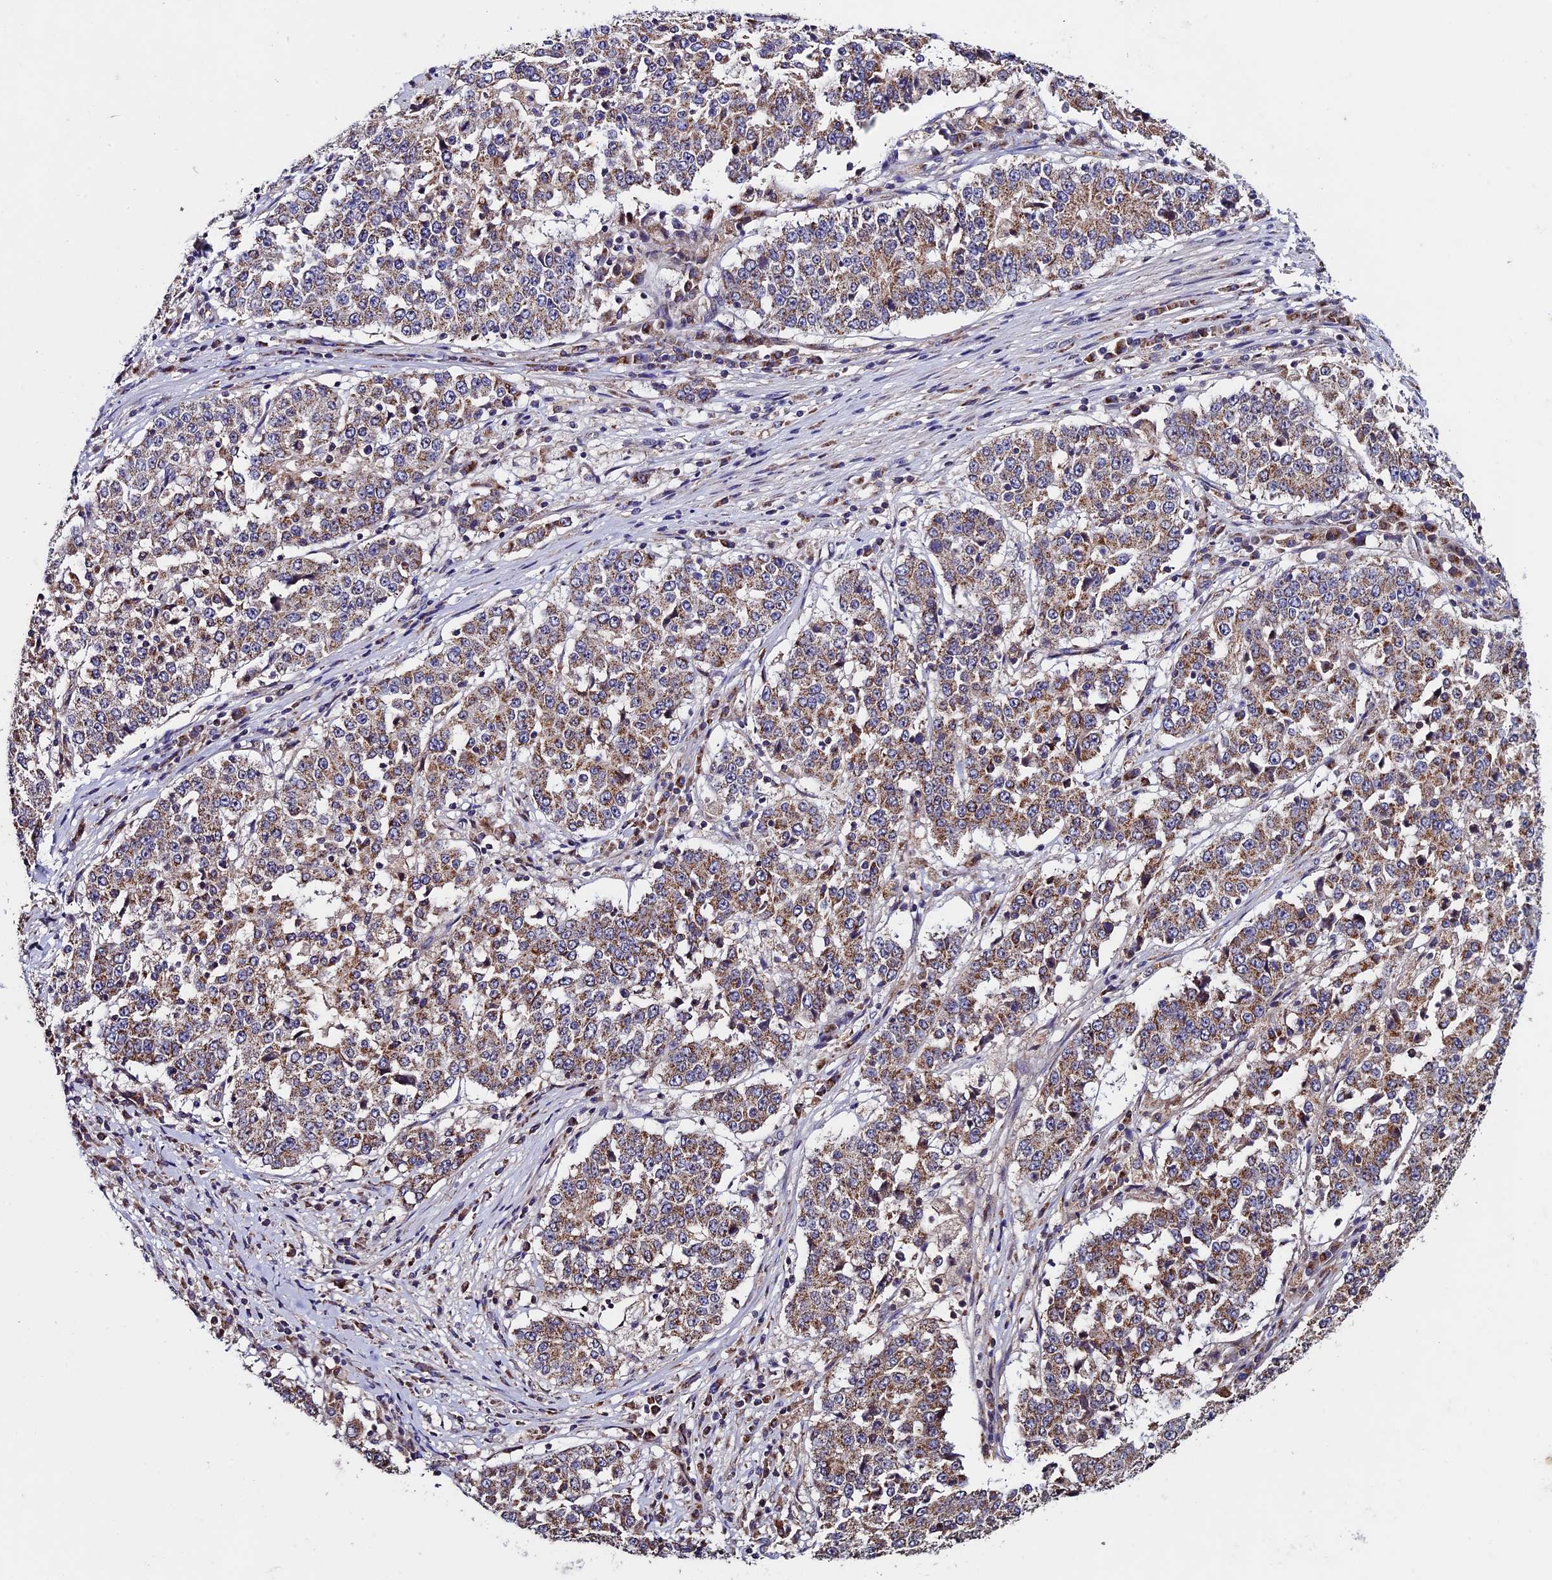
{"staining": {"intensity": "moderate", "quantity": ">75%", "location": "cytoplasmic/membranous"}, "tissue": "stomach cancer", "cell_type": "Tumor cells", "image_type": "cancer", "snomed": [{"axis": "morphology", "description": "Adenocarcinoma, NOS"}, {"axis": "topography", "description": "Stomach"}], "caption": "A high-resolution histopathology image shows immunohistochemistry staining of adenocarcinoma (stomach), which displays moderate cytoplasmic/membranous staining in about >75% of tumor cells.", "gene": "RNF17", "patient": {"sex": "male", "age": 59}}